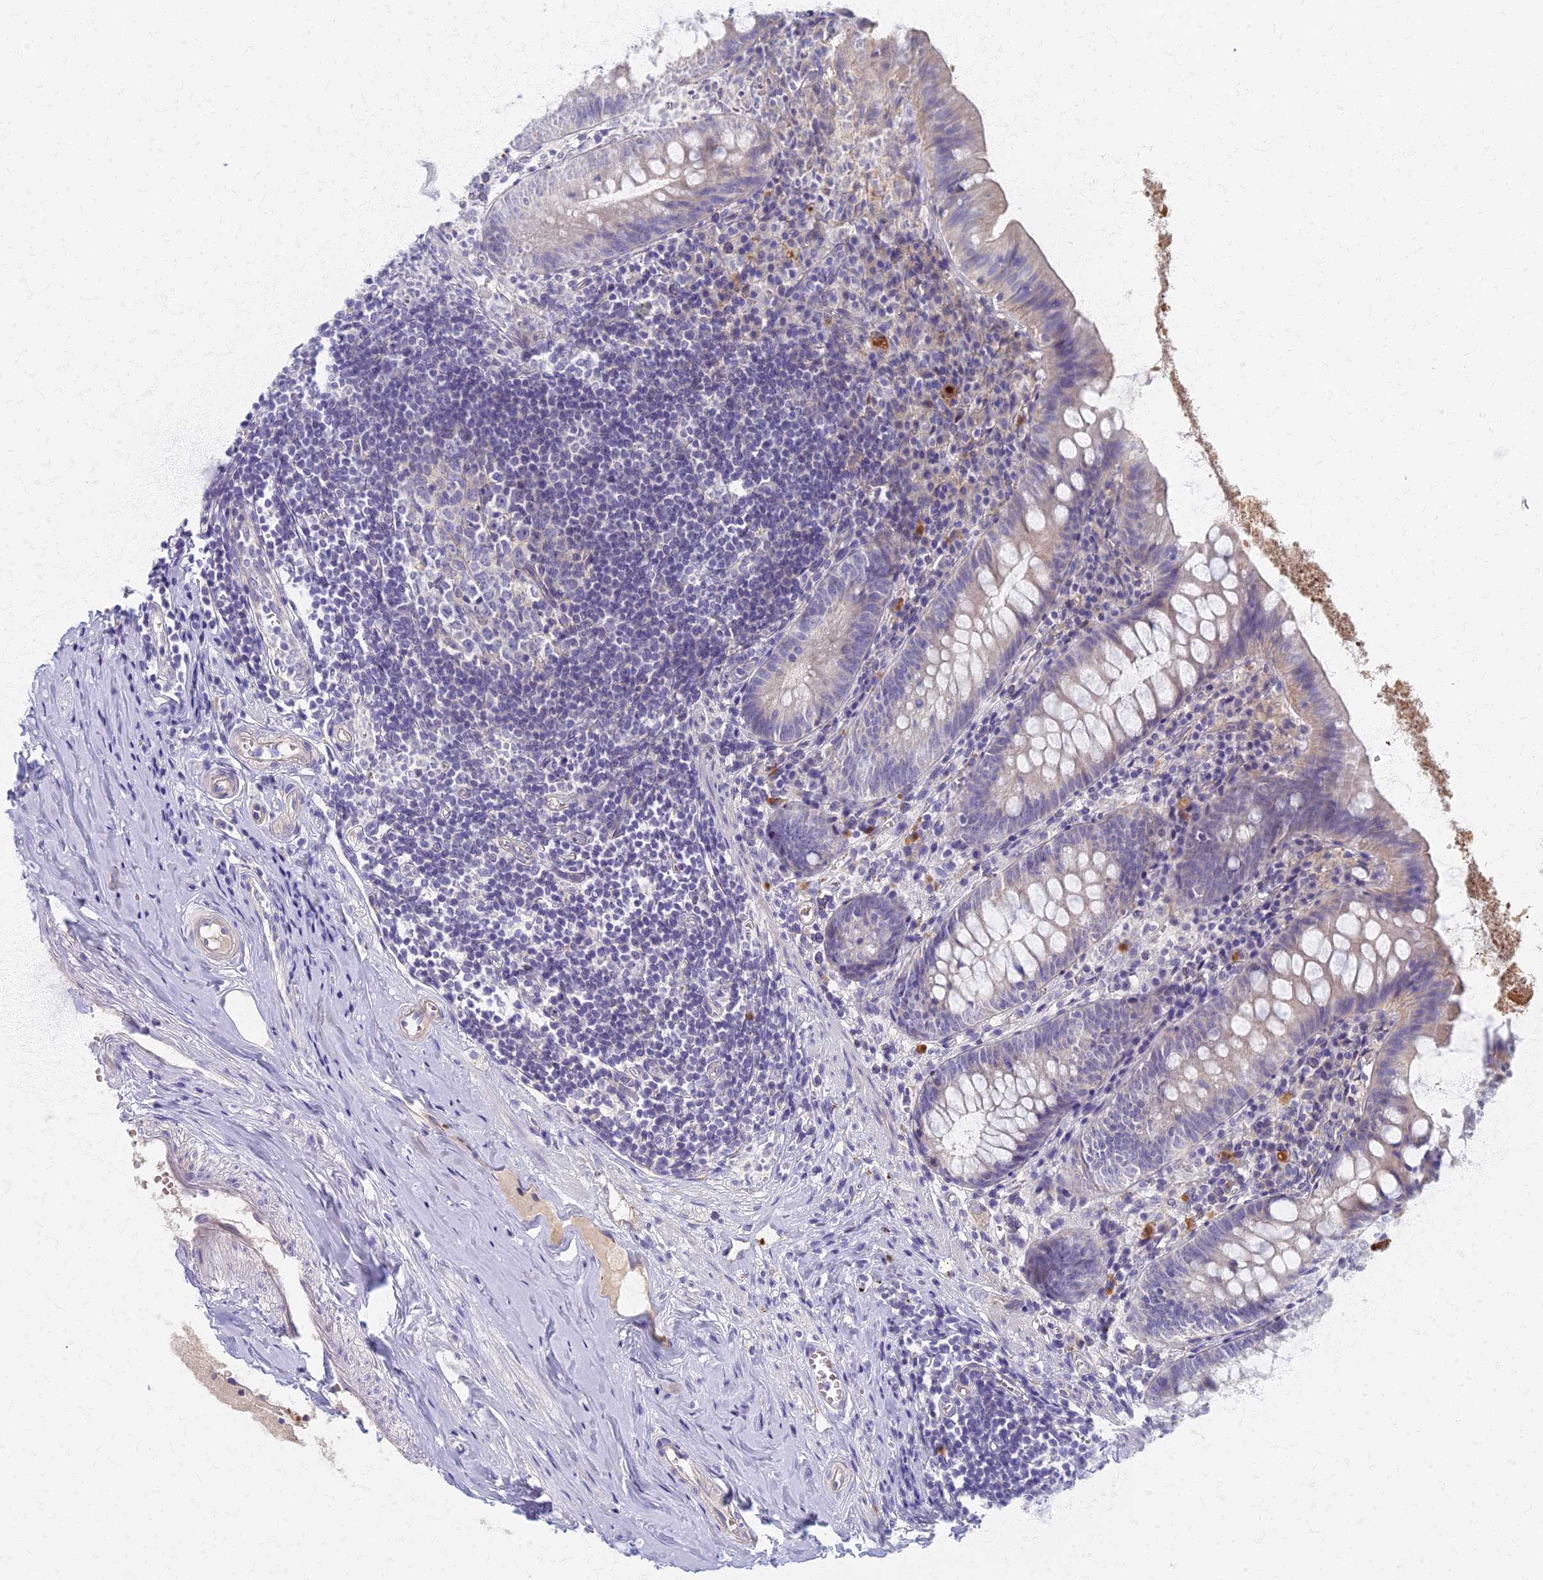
{"staining": {"intensity": "negative", "quantity": "none", "location": "none"}, "tissue": "appendix", "cell_type": "Glandular cells", "image_type": "normal", "snomed": [{"axis": "morphology", "description": "Normal tissue, NOS"}, {"axis": "topography", "description": "Appendix"}], "caption": "A histopathology image of appendix stained for a protein displays no brown staining in glandular cells.", "gene": "AP4E1", "patient": {"sex": "female", "age": 51}}